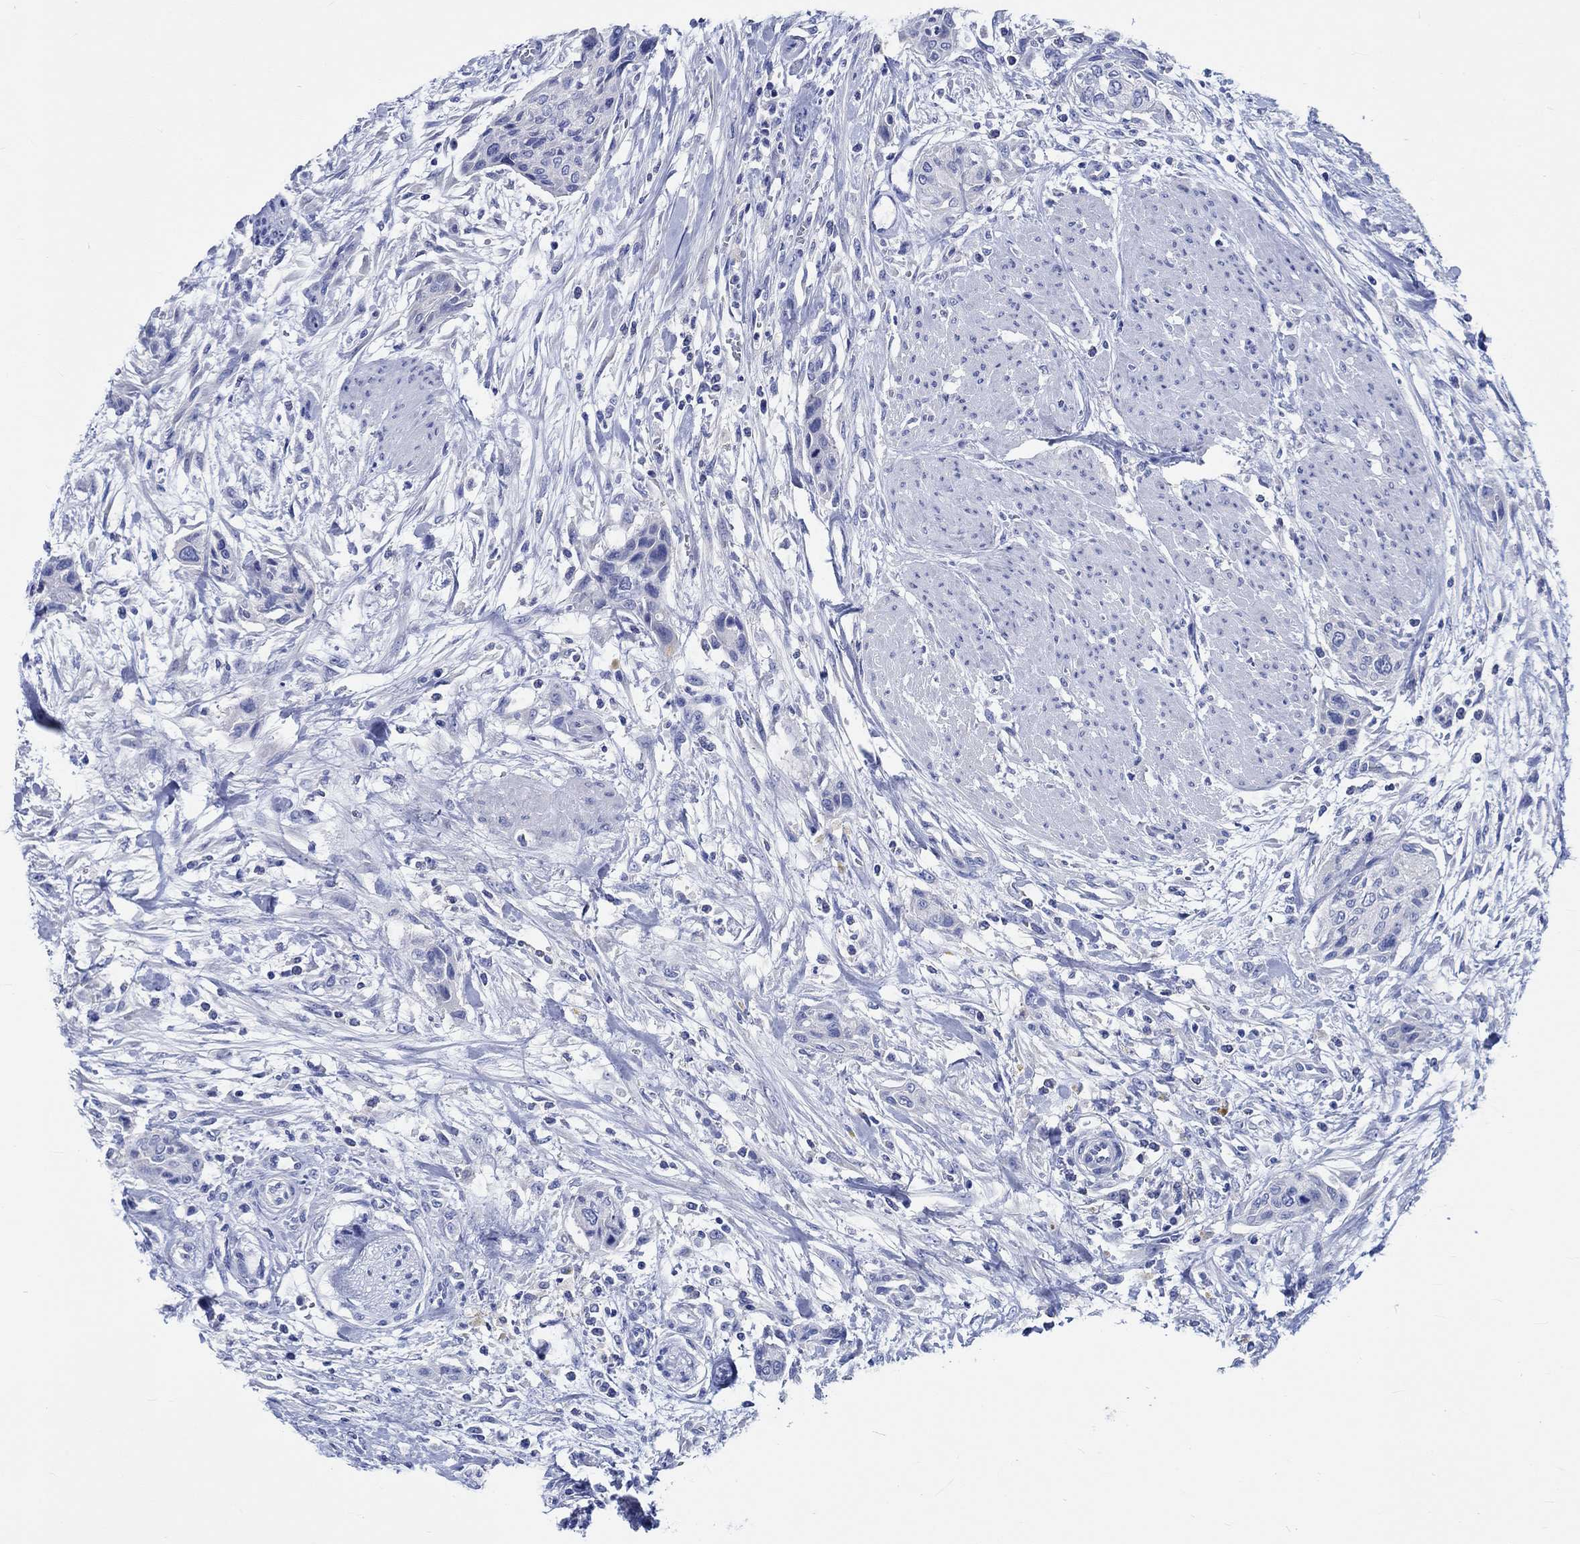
{"staining": {"intensity": "negative", "quantity": "none", "location": "none"}, "tissue": "urothelial cancer", "cell_type": "Tumor cells", "image_type": "cancer", "snomed": [{"axis": "morphology", "description": "Urothelial carcinoma, High grade"}, {"axis": "topography", "description": "Urinary bladder"}], "caption": "This is an immunohistochemistry (IHC) image of human urothelial carcinoma (high-grade). There is no staining in tumor cells.", "gene": "PTPRN2", "patient": {"sex": "male", "age": 35}}